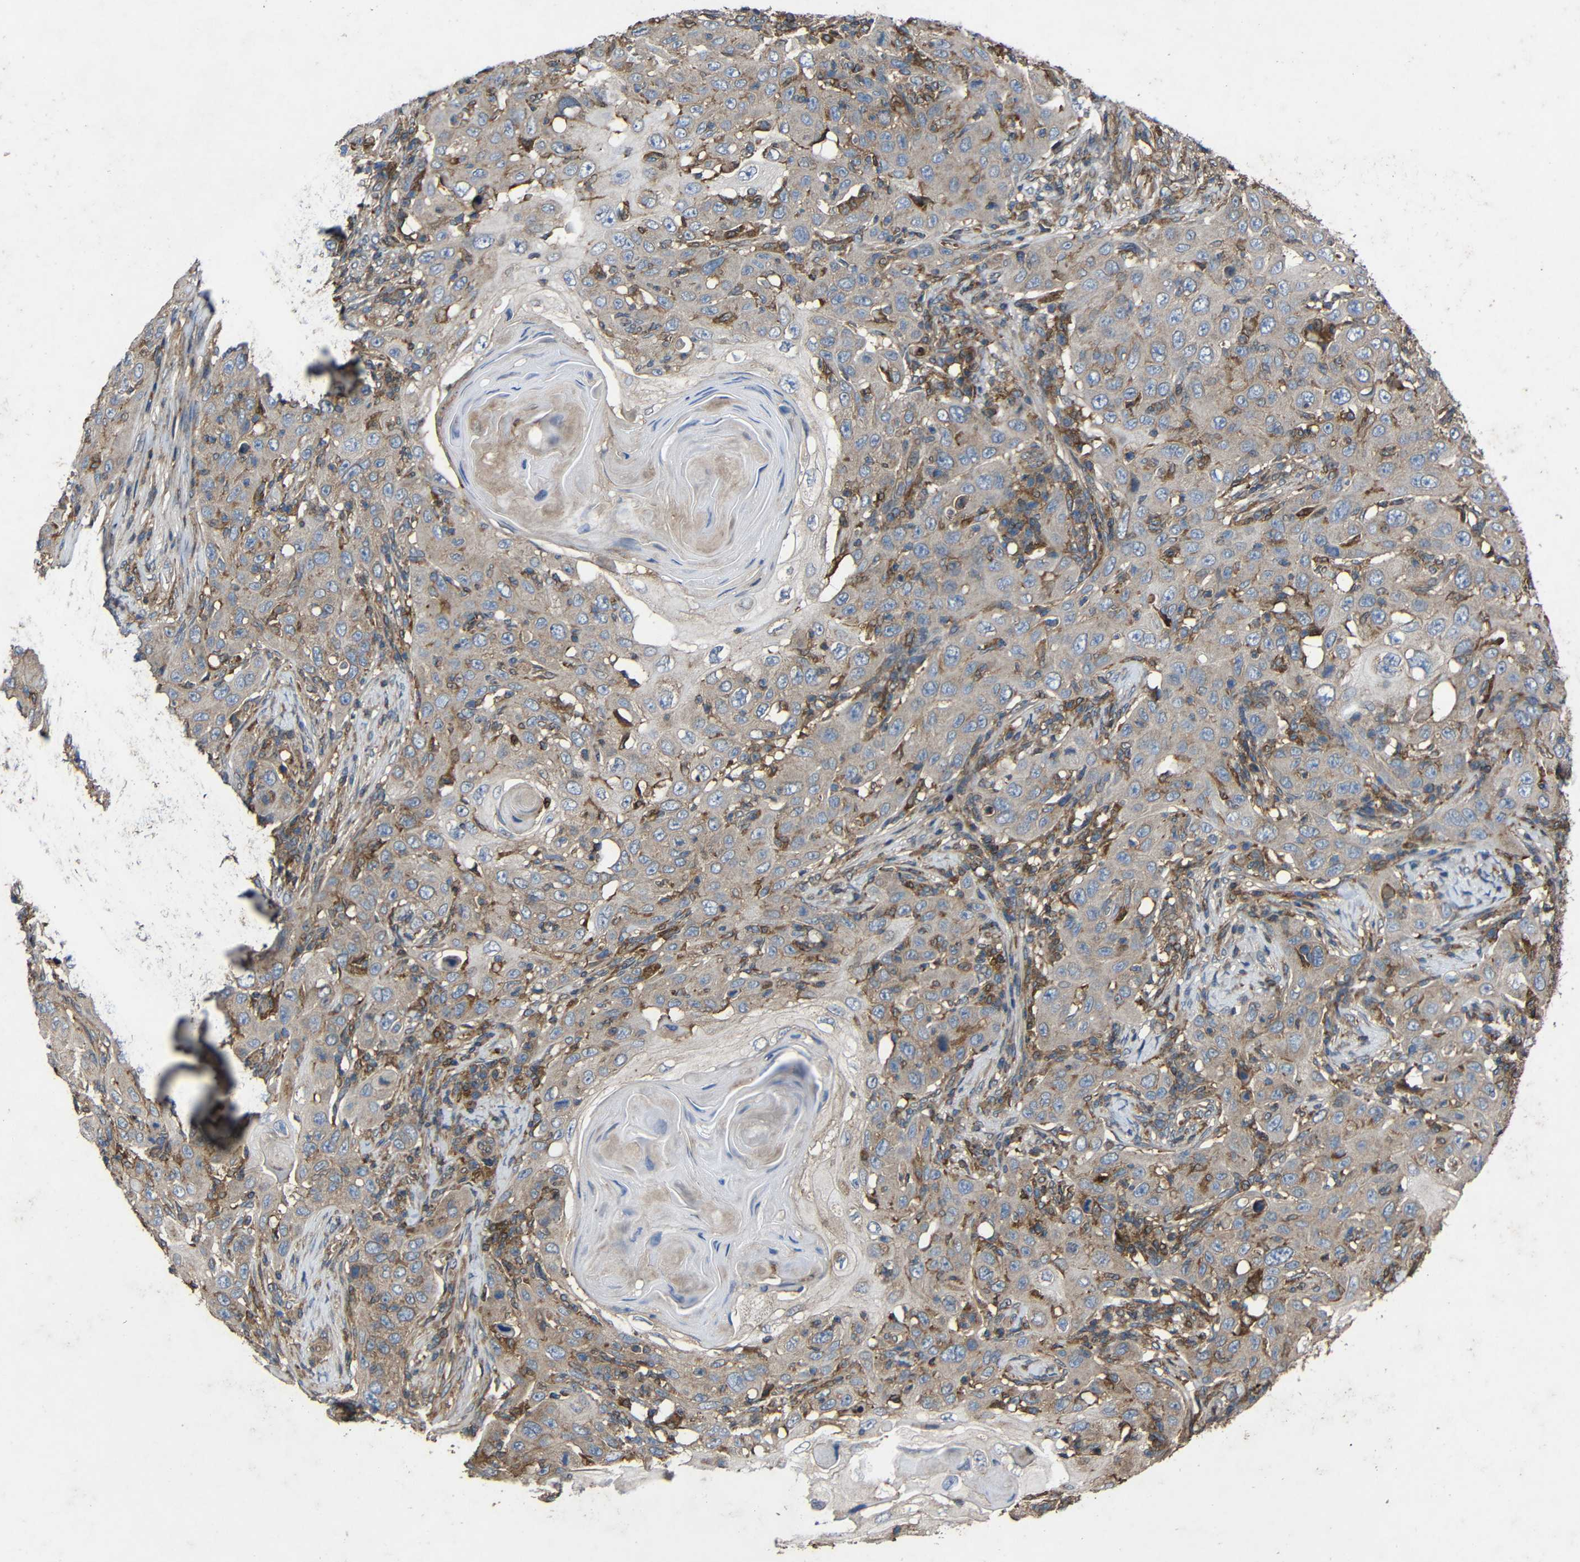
{"staining": {"intensity": "negative", "quantity": "none", "location": "none"}, "tissue": "skin cancer", "cell_type": "Tumor cells", "image_type": "cancer", "snomed": [{"axis": "morphology", "description": "Squamous cell carcinoma, NOS"}, {"axis": "topography", "description": "Skin"}], "caption": "An IHC histopathology image of squamous cell carcinoma (skin) is shown. There is no staining in tumor cells of squamous cell carcinoma (skin).", "gene": "TREM2", "patient": {"sex": "female", "age": 88}}